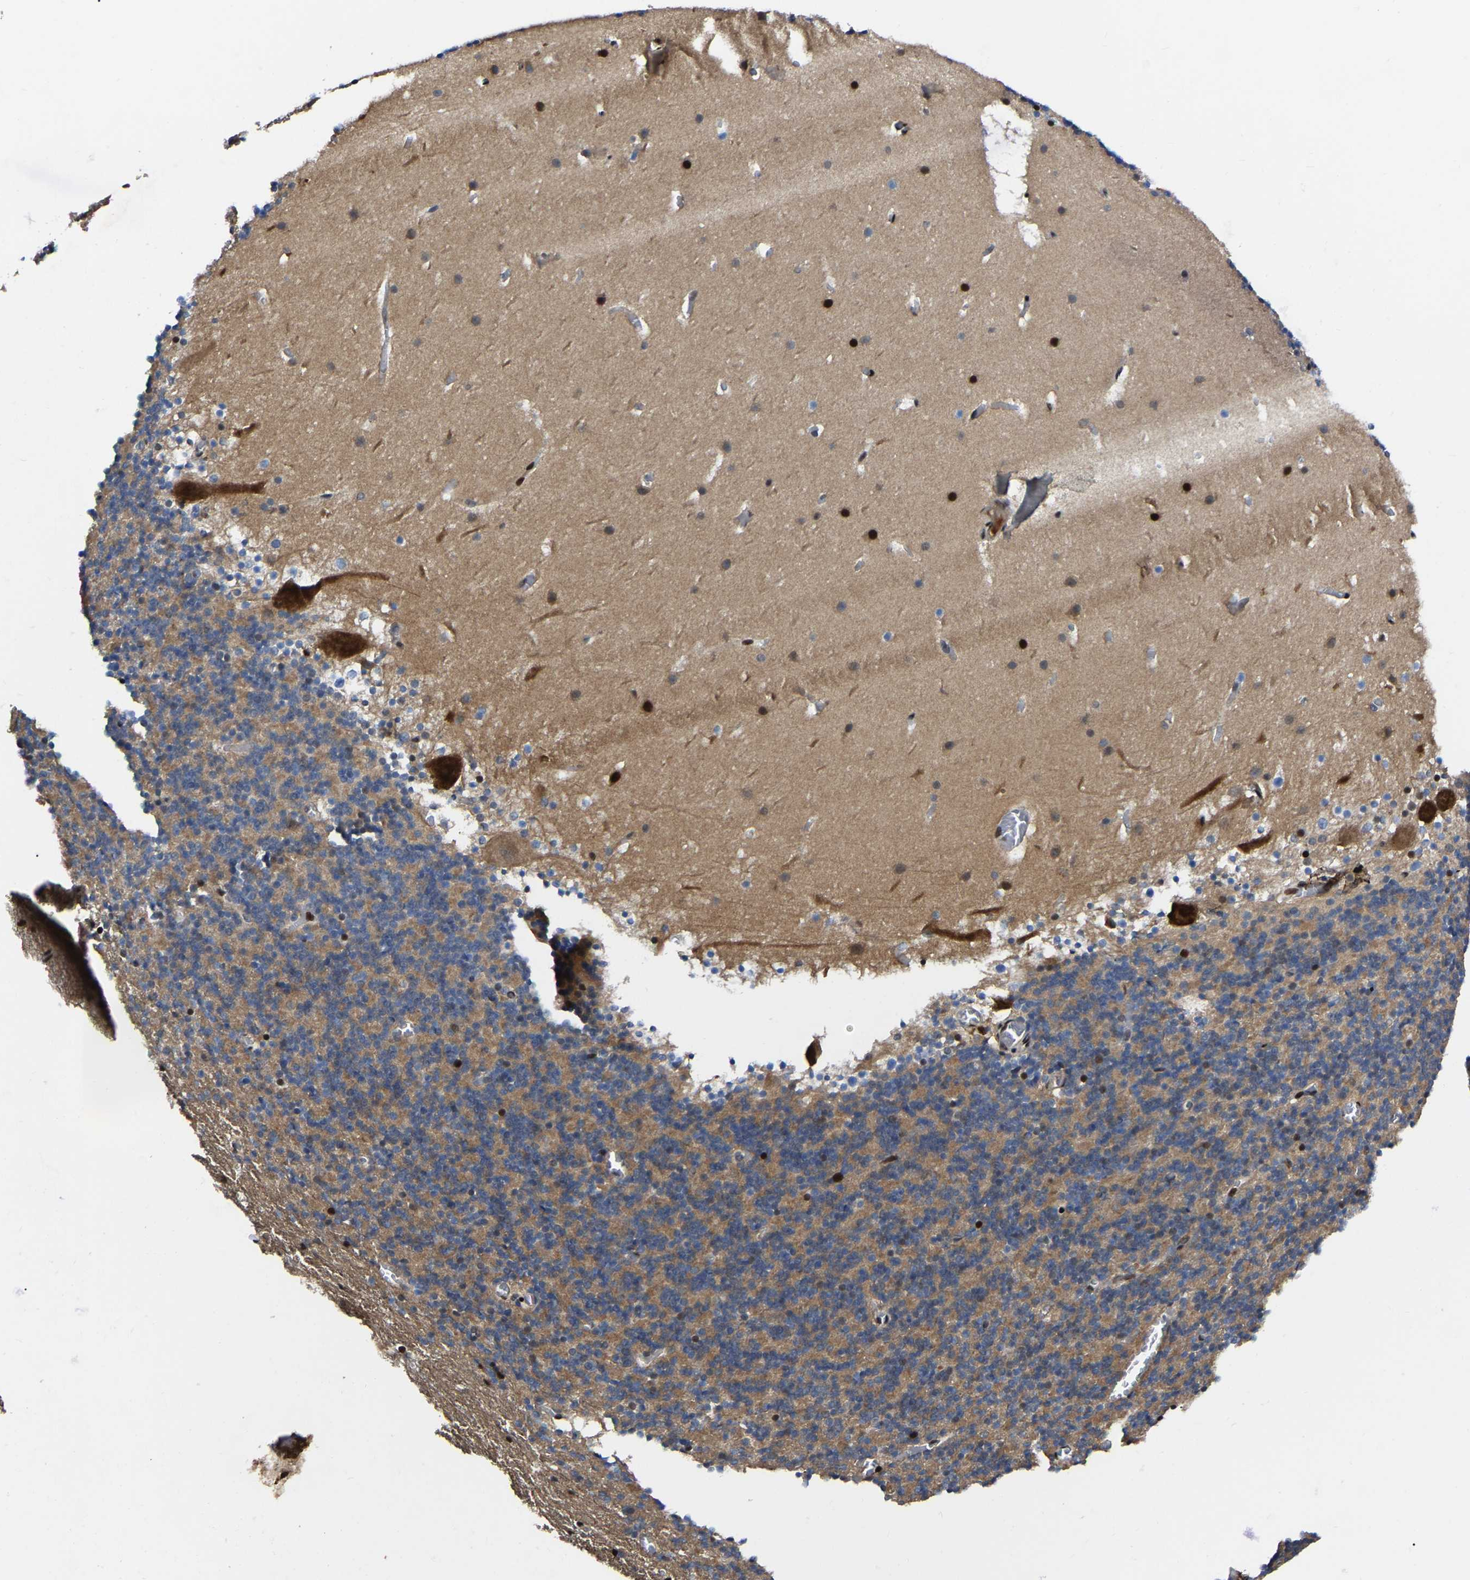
{"staining": {"intensity": "strong", "quantity": "25%-75%", "location": "nuclear"}, "tissue": "cerebellum", "cell_type": "Cells in granular layer", "image_type": "normal", "snomed": [{"axis": "morphology", "description": "Normal tissue, NOS"}, {"axis": "topography", "description": "Cerebellum"}], "caption": "Cerebellum stained with a brown dye demonstrates strong nuclear positive staining in about 25%-75% of cells in granular layer.", "gene": "TRIM35", "patient": {"sex": "male", "age": 45}}